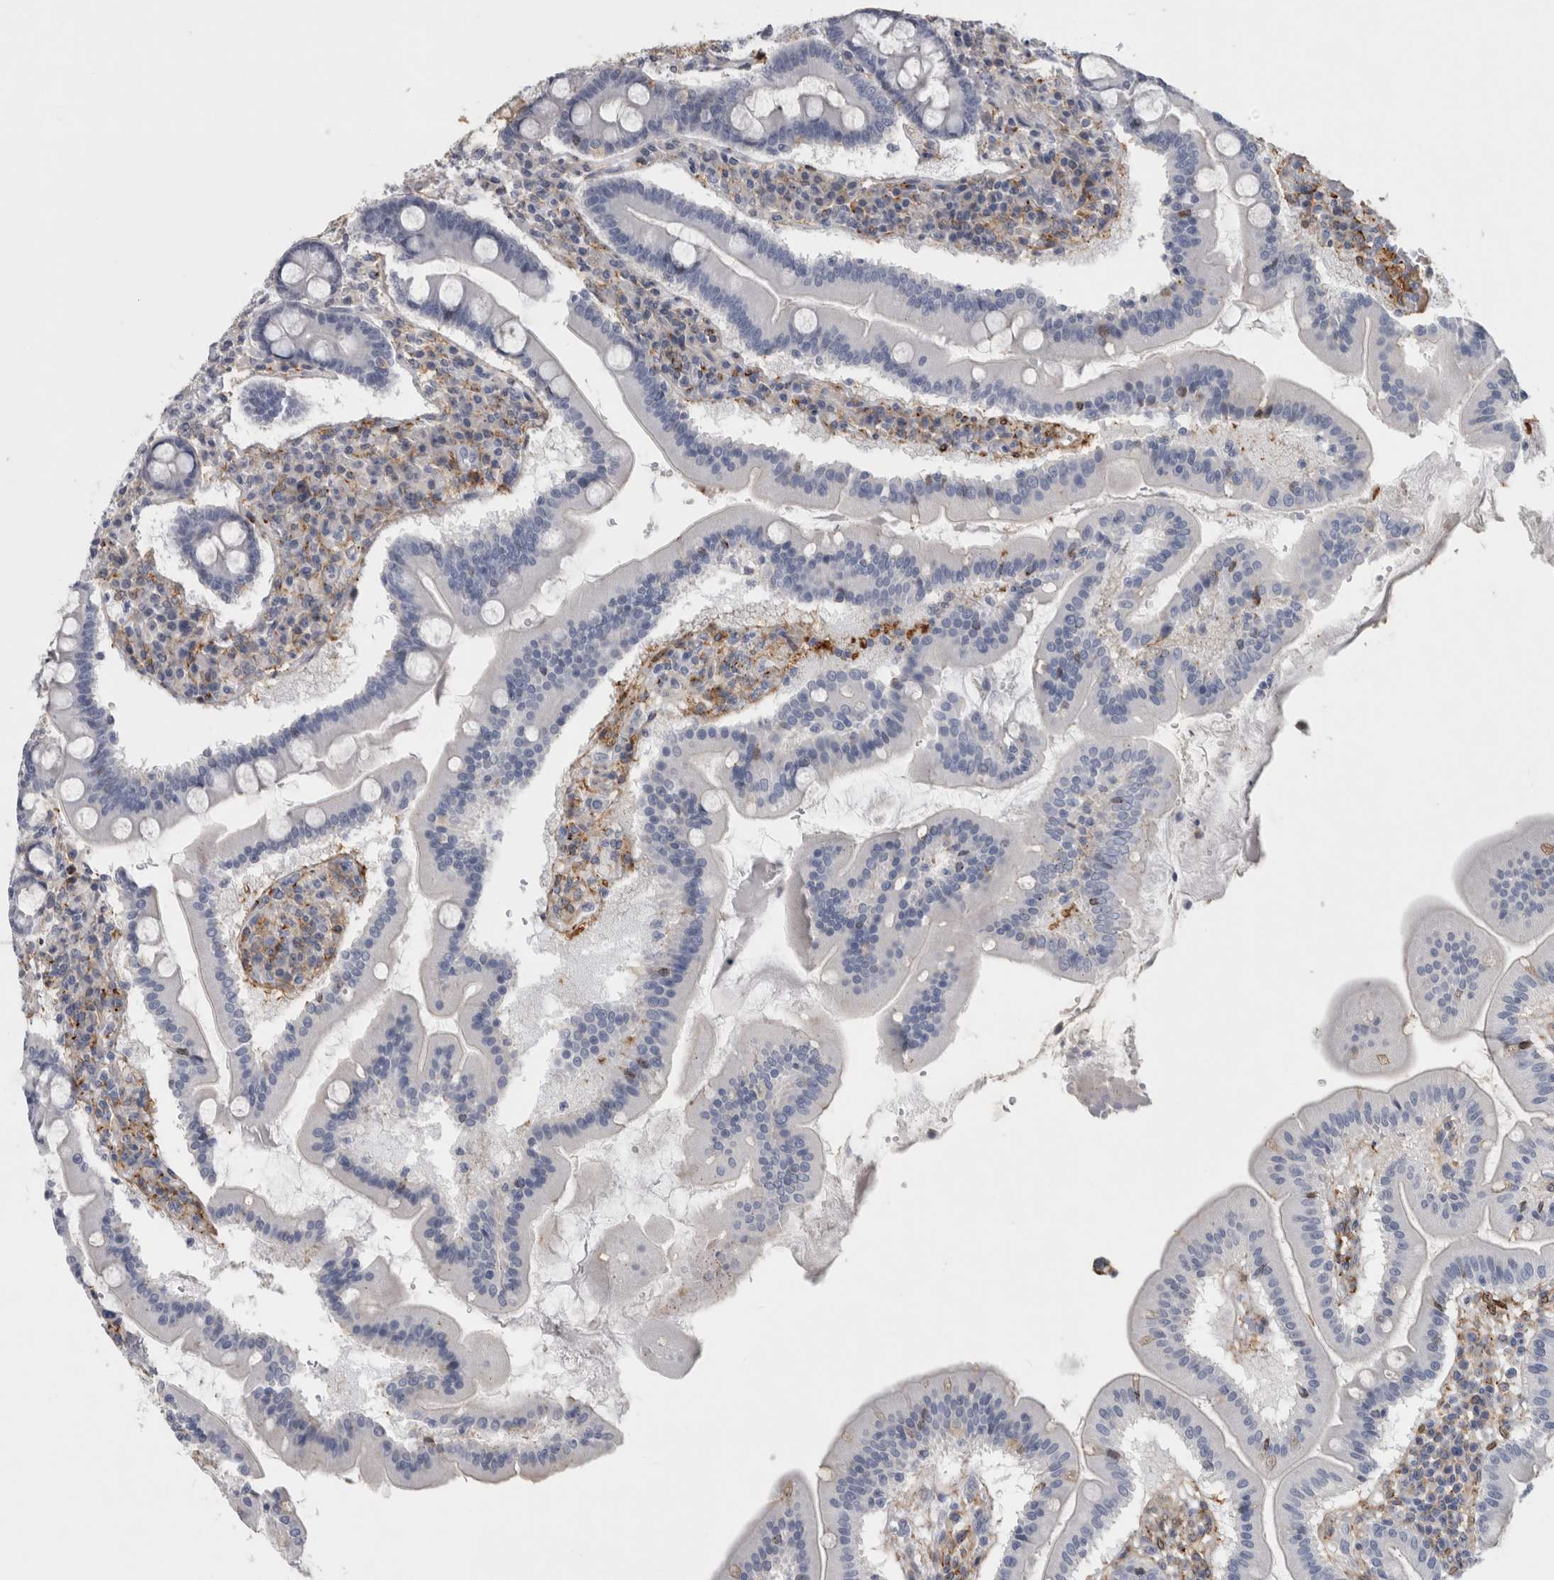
{"staining": {"intensity": "negative", "quantity": "none", "location": "none"}, "tissue": "duodenum", "cell_type": "Glandular cells", "image_type": "normal", "snomed": [{"axis": "morphology", "description": "Normal tissue, NOS"}, {"axis": "topography", "description": "Duodenum"}], "caption": "High power microscopy image of an IHC micrograph of normal duodenum, revealing no significant staining in glandular cells. Brightfield microscopy of immunohistochemistry (IHC) stained with DAB (3,3'-diaminobenzidine) (brown) and hematoxylin (blue), captured at high magnification.", "gene": "DNAJC24", "patient": {"sex": "male", "age": 50}}